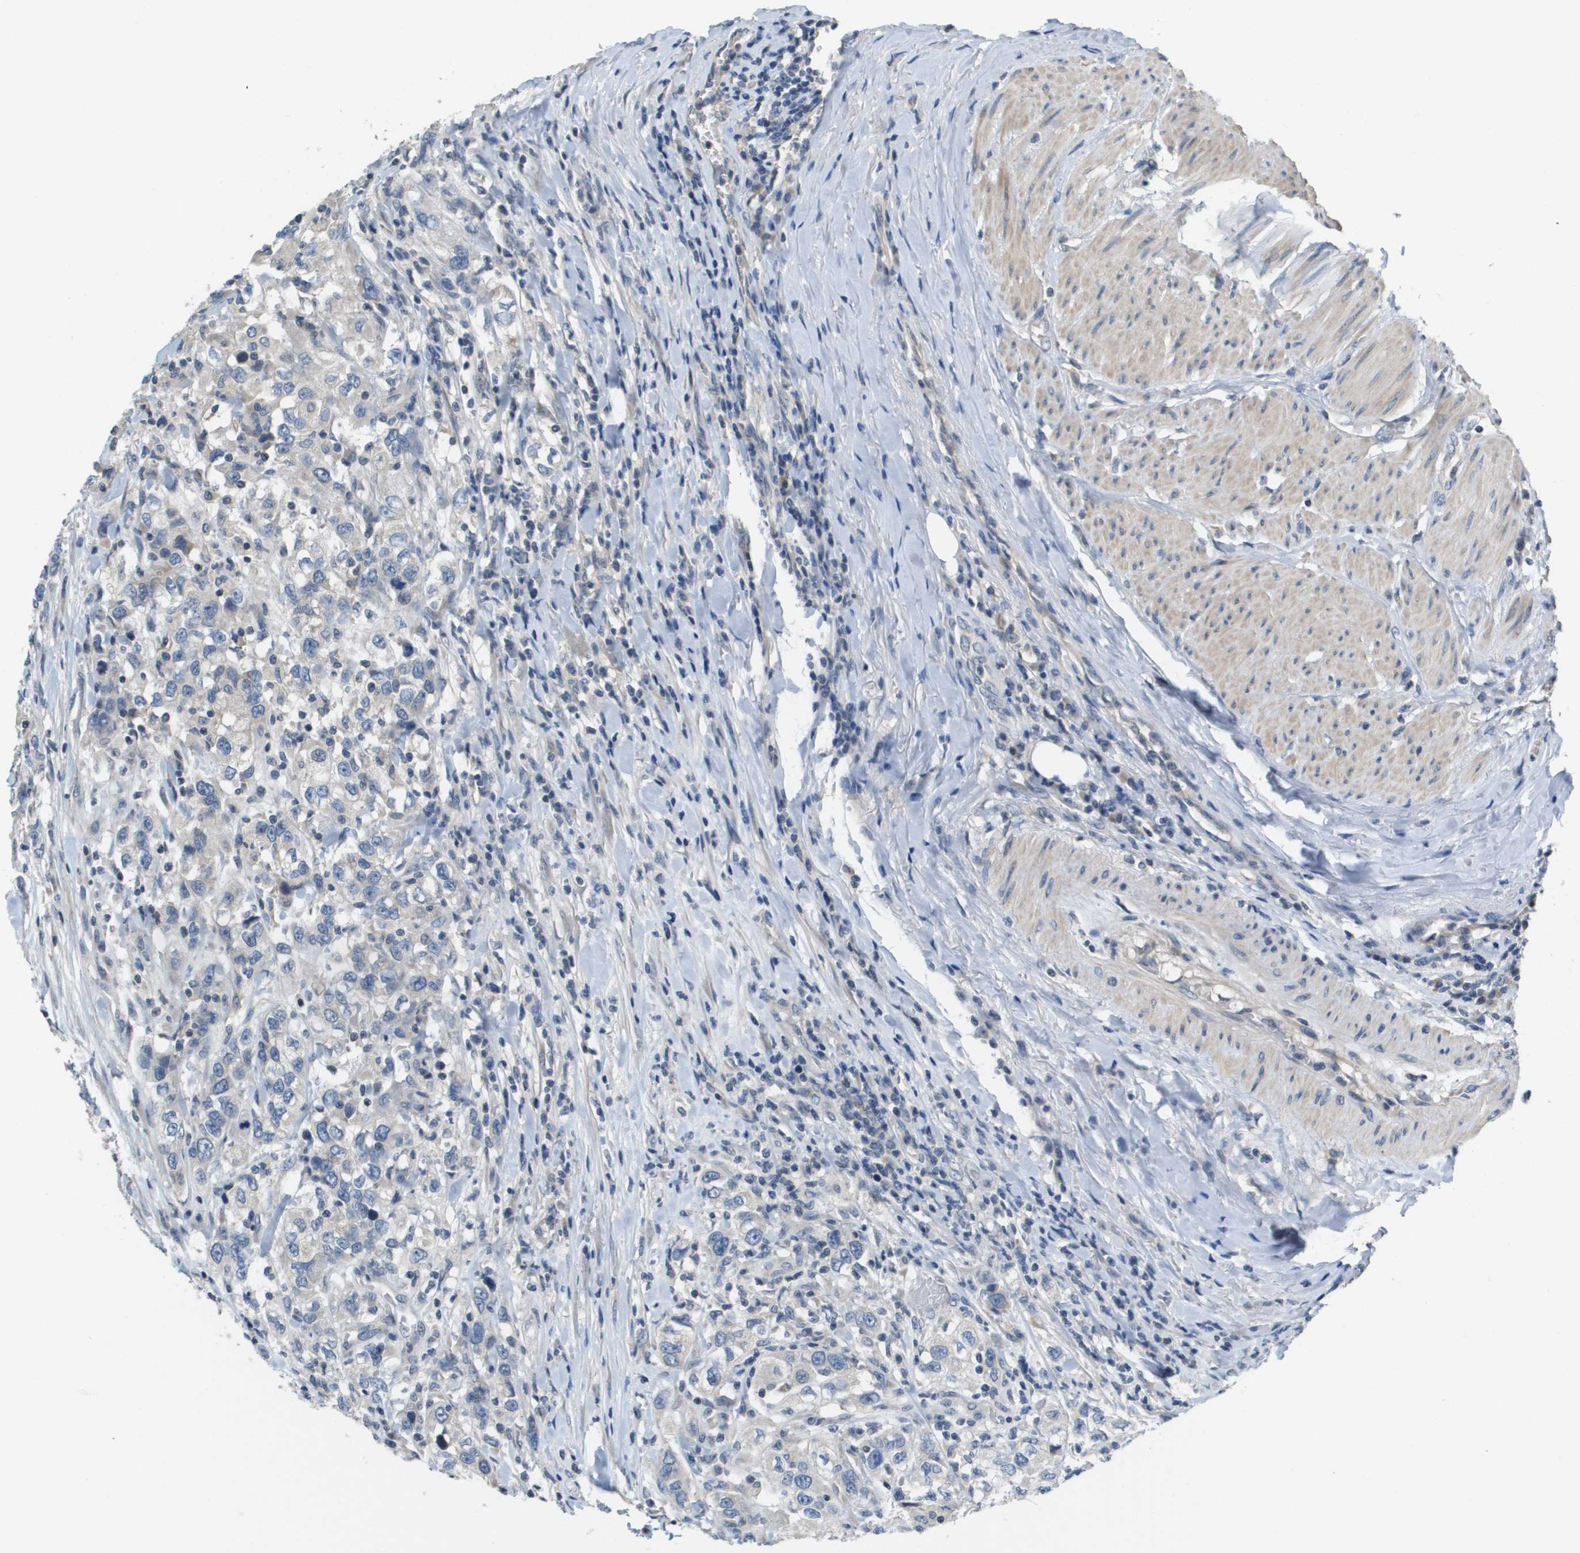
{"staining": {"intensity": "negative", "quantity": "none", "location": "none"}, "tissue": "urothelial cancer", "cell_type": "Tumor cells", "image_type": "cancer", "snomed": [{"axis": "morphology", "description": "Urothelial carcinoma, High grade"}, {"axis": "topography", "description": "Urinary bladder"}], "caption": "This is an immunohistochemistry (IHC) histopathology image of urothelial cancer. There is no staining in tumor cells.", "gene": "CAPN11", "patient": {"sex": "female", "age": 80}}